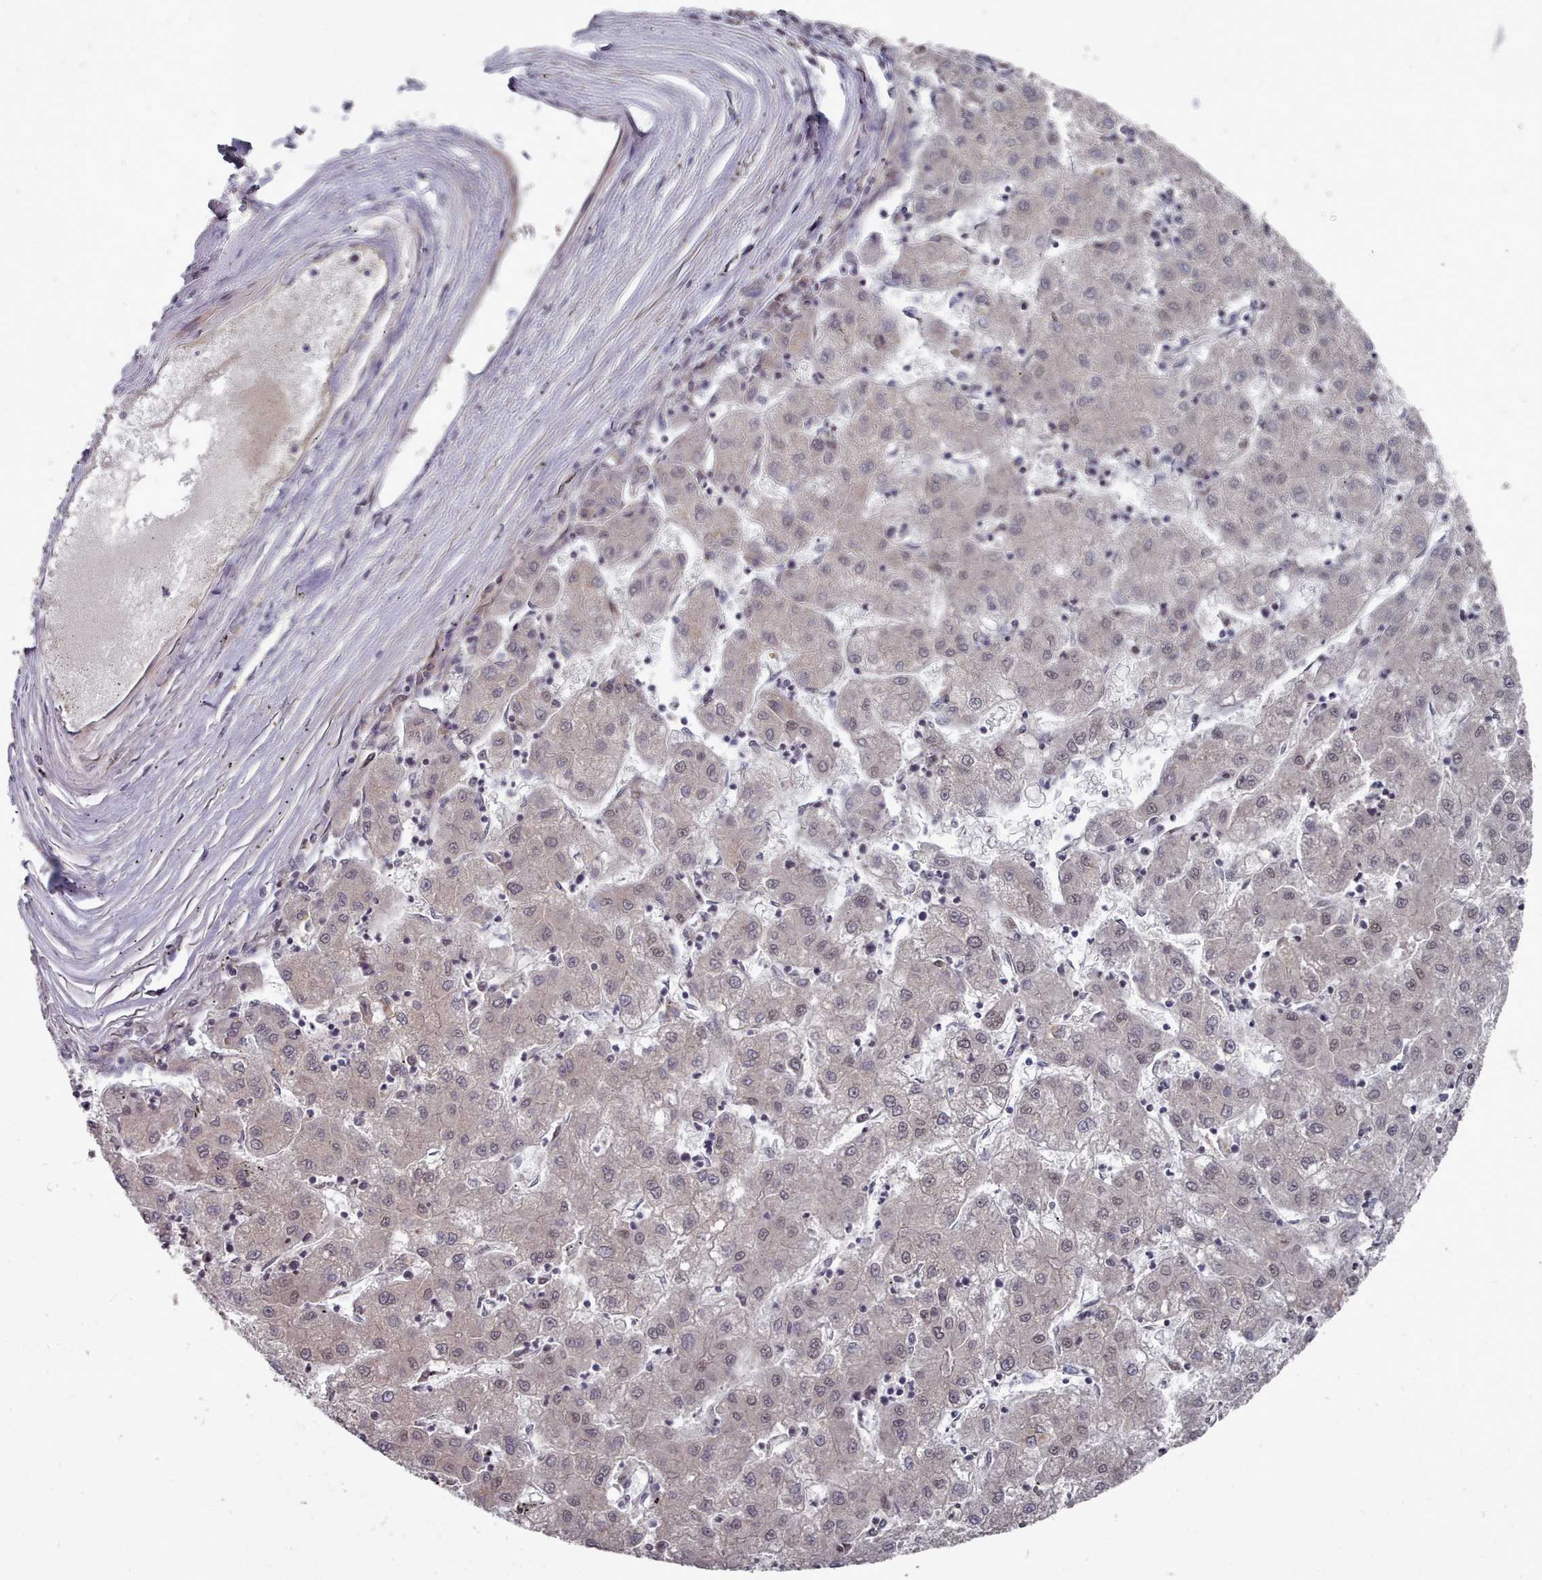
{"staining": {"intensity": "negative", "quantity": "none", "location": "none"}, "tissue": "liver cancer", "cell_type": "Tumor cells", "image_type": "cancer", "snomed": [{"axis": "morphology", "description": "Carcinoma, Hepatocellular, NOS"}, {"axis": "topography", "description": "Liver"}], "caption": "Immunohistochemistry of liver hepatocellular carcinoma demonstrates no staining in tumor cells. (DAB (3,3'-diaminobenzidine) immunohistochemistry visualized using brightfield microscopy, high magnification).", "gene": "ACKR3", "patient": {"sex": "male", "age": 72}}